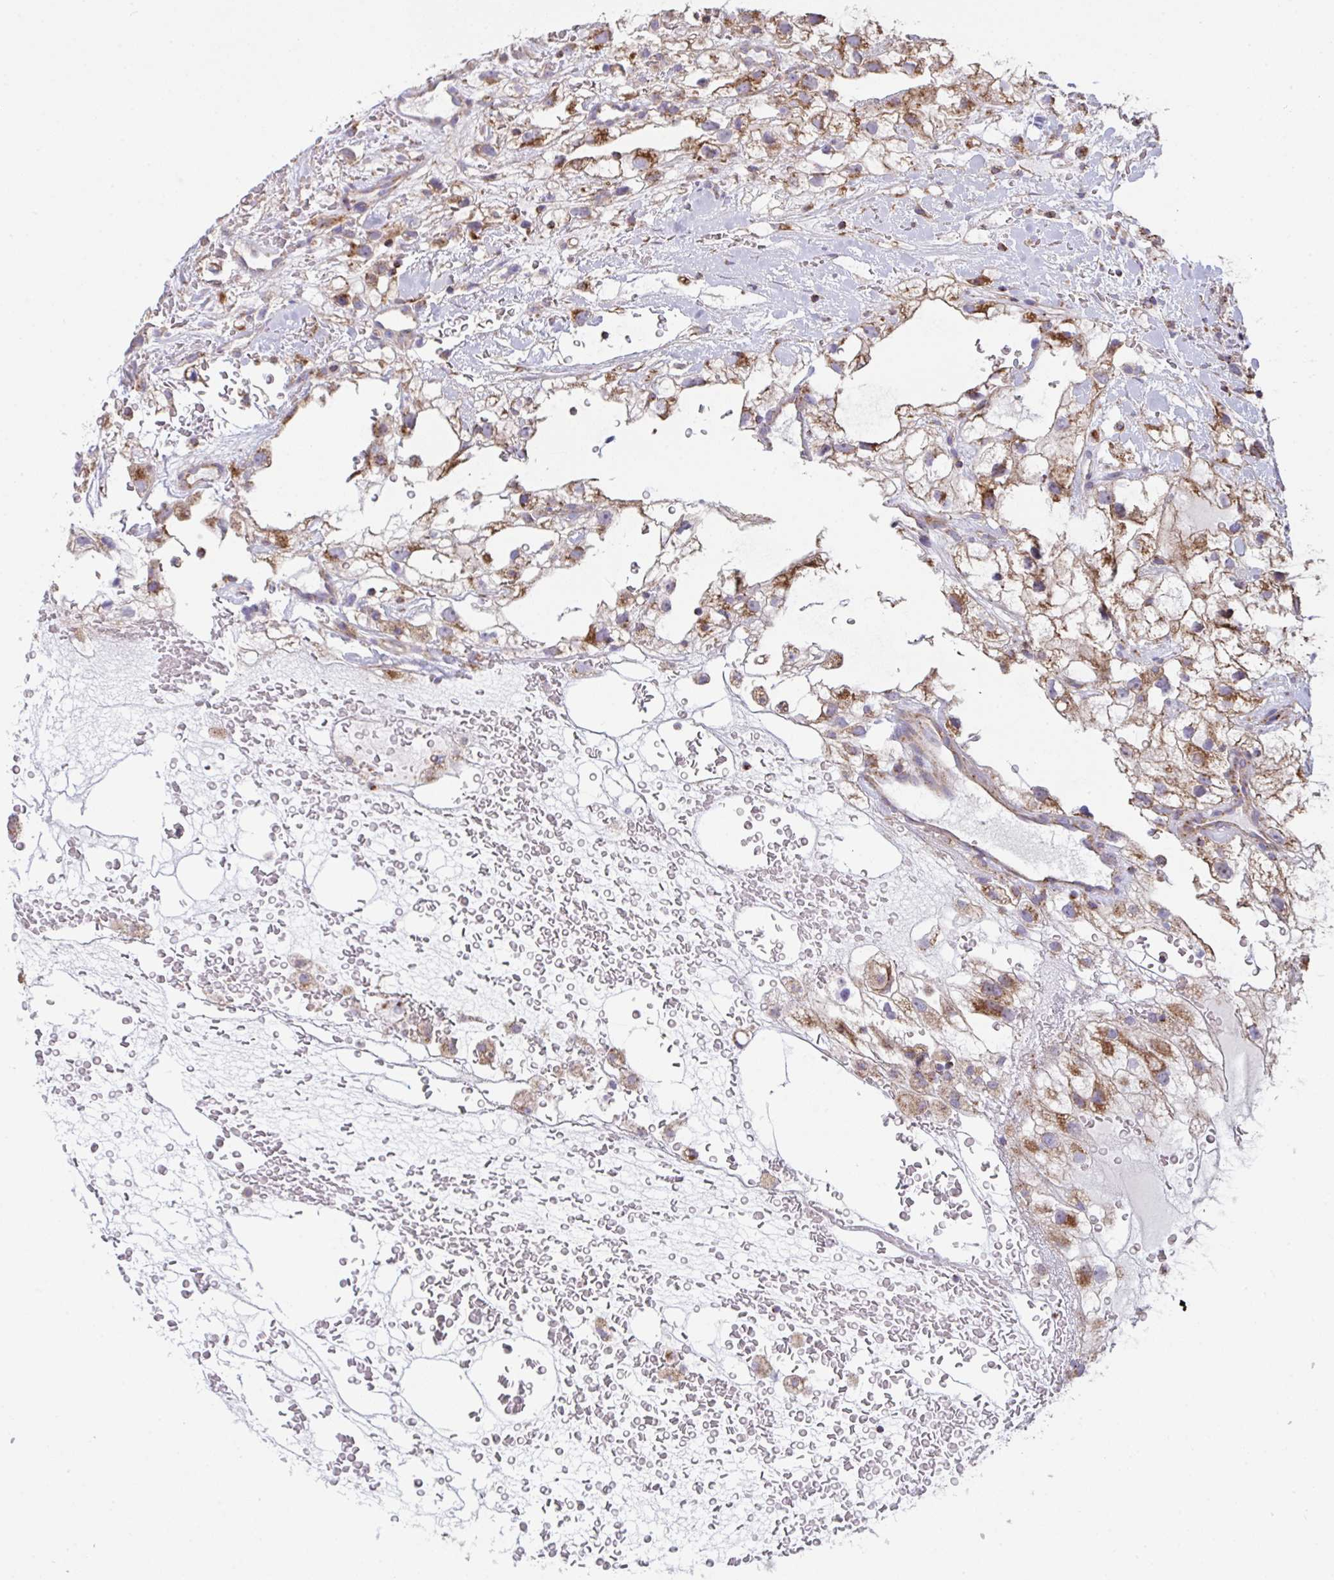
{"staining": {"intensity": "moderate", "quantity": ">75%", "location": "cytoplasmic/membranous"}, "tissue": "renal cancer", "cell_type": "Tumor cells", "image_type": "cancer", "snomed": [{"axis": "morphology", "description": "Adenocarcinoma, NOS"}, {"axis": "topography", "description": "Kidney"}], "caption": "An image of renal cancer (adenocarcinoma) stained for a protein demonstrates moderate cytoplasmic/membranous brown staining in tumor cells. (DAB (3,3'-diaminobenzidine) IHC, brown staining for protein, blue staining for nuclei).", "gene": "MICOS10", "patient": {"sex": "male", "age": 59}}